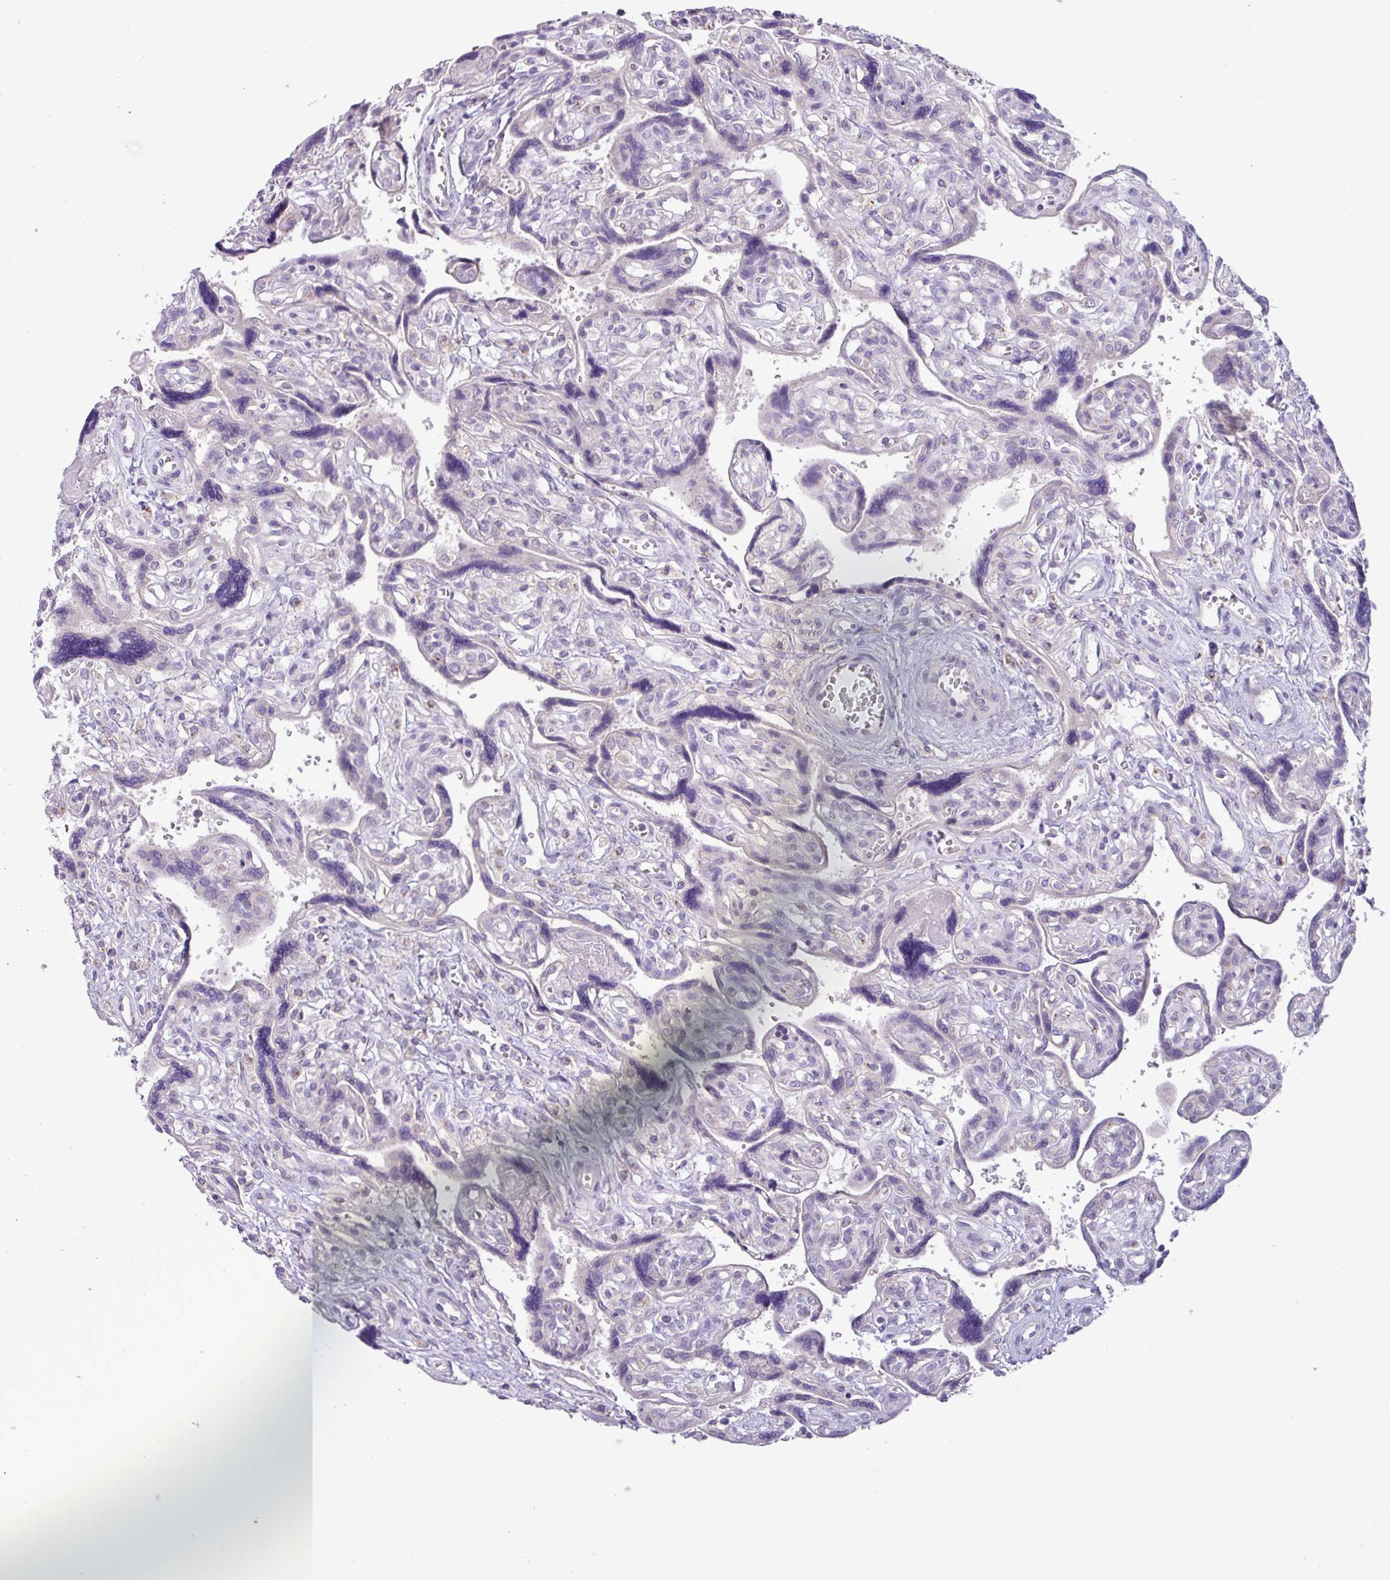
{"staining": {"intensity": "negative", "quantity": "none", "location": "none"}, "tissue": "placenta", "cell_type": "Trophoblastic cells", "image_type": "normal", "snomed": [{"axis": "morphology", "description": "Normal tissue, NOS"}, {"axis": "topography", "description": "Placenta"}], "caption": "Micrograph shows no protein positivity in trophoblastic cells of normal placenta. (Brightfield microscopy of DAB (3,3'-diaminobenzidine) immunohistochemistry at high magnification).", "gene": "STIMATE", "patient": {"sex": "female", "age": 39}}